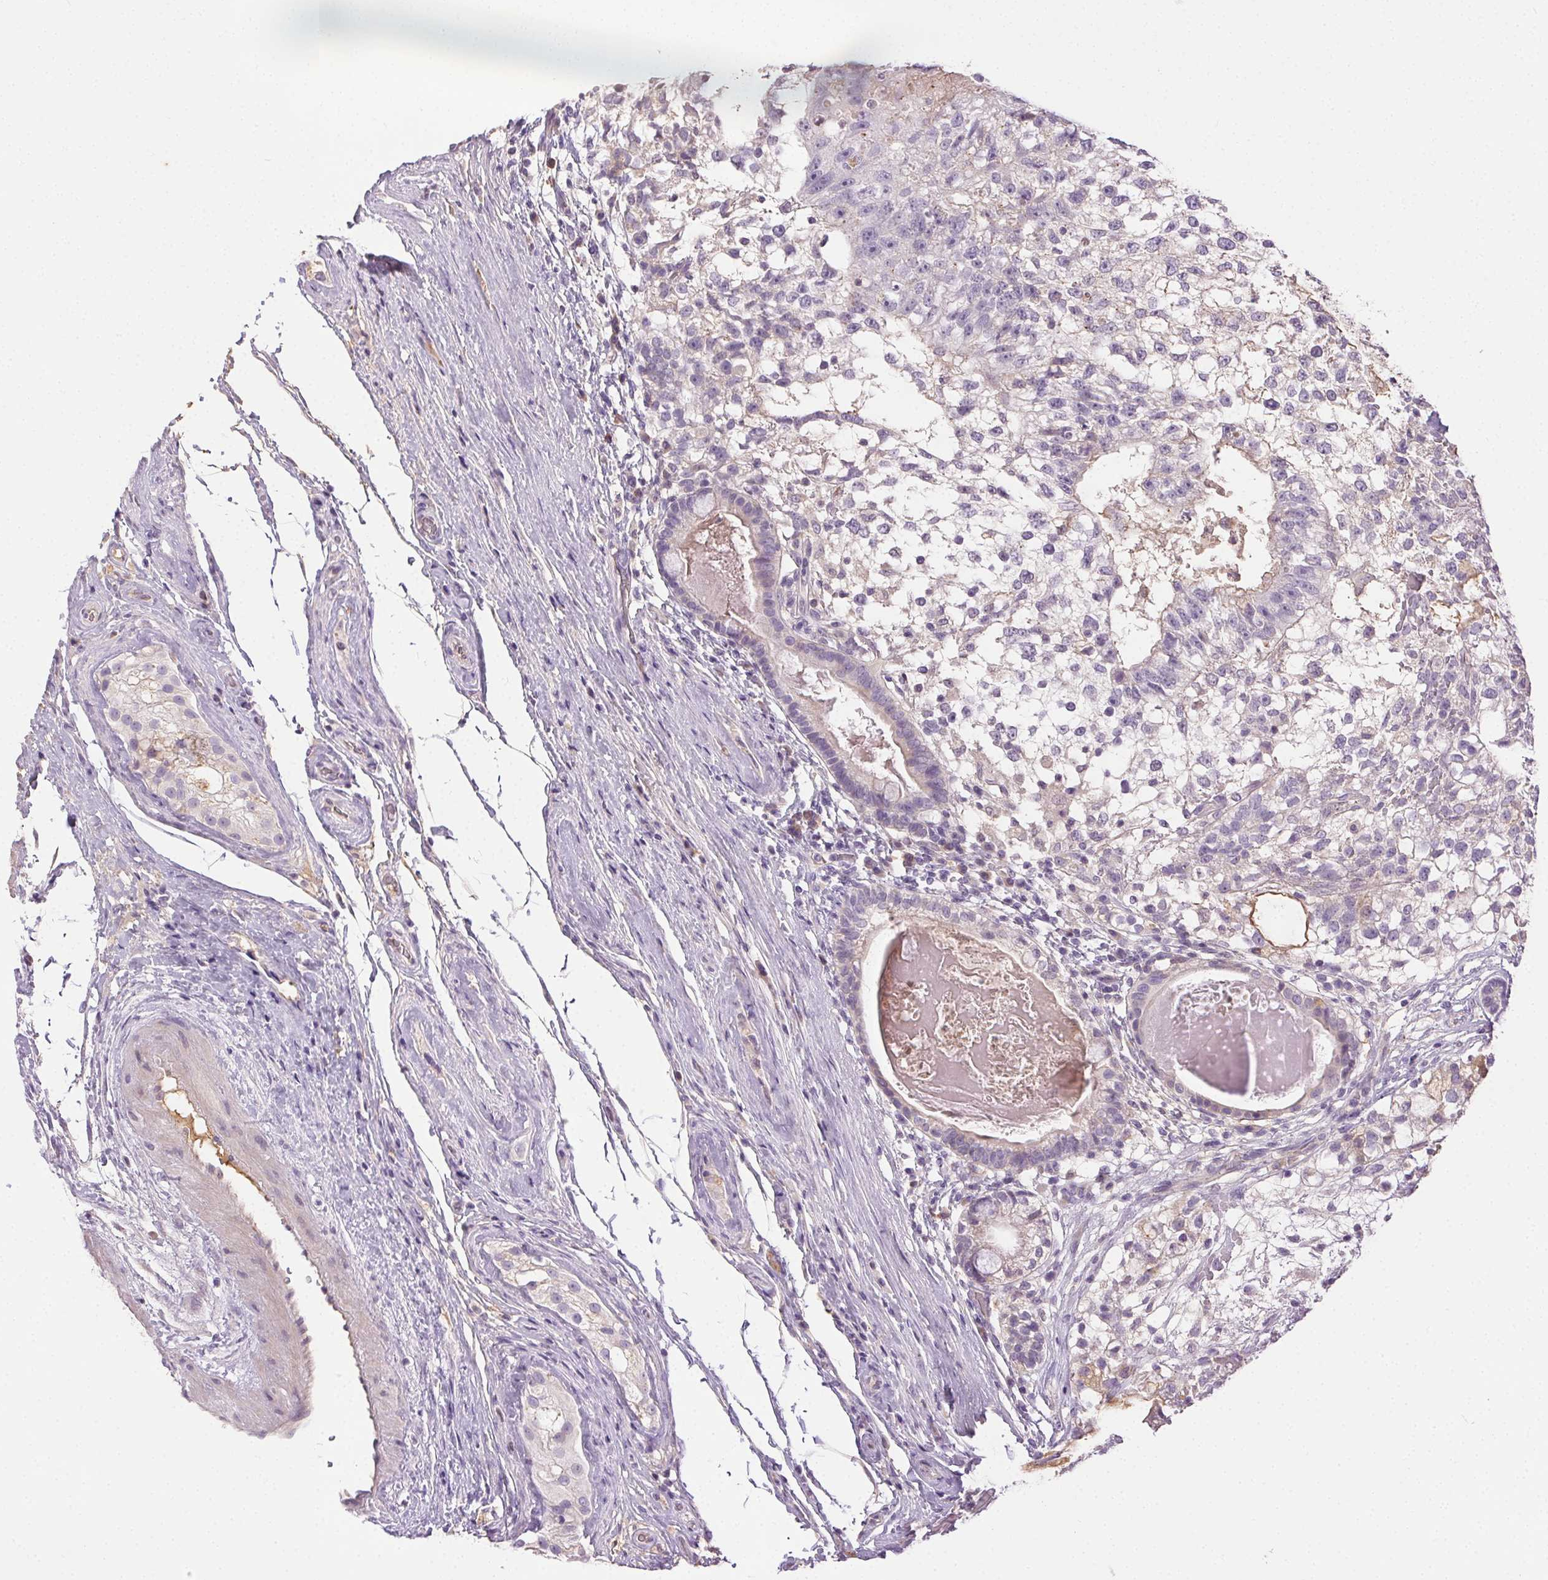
{"staining": {"intensity": "negative", "quantity": "none", "location": "none"}, "tissue": "testis cancer", "cell_type": "Tumor cells", "image_type": "cancer", "snomed": [{"axis": "morphology", "description": "Seminoma, NOS"}, {"axis": "morphology", "description": "Carcinoma, Embryonal, NOS"}, {"axis": "topography", "description": "Testis"}], "caption": "IHC micrograph of neoplastic tissue: human testis cancer (embryonal carcinoma) stained with DAB displays no significant protein expression in tumor cells.", "gene": "BPIFB2", "patient": {"sex": "male", "age": 41}}